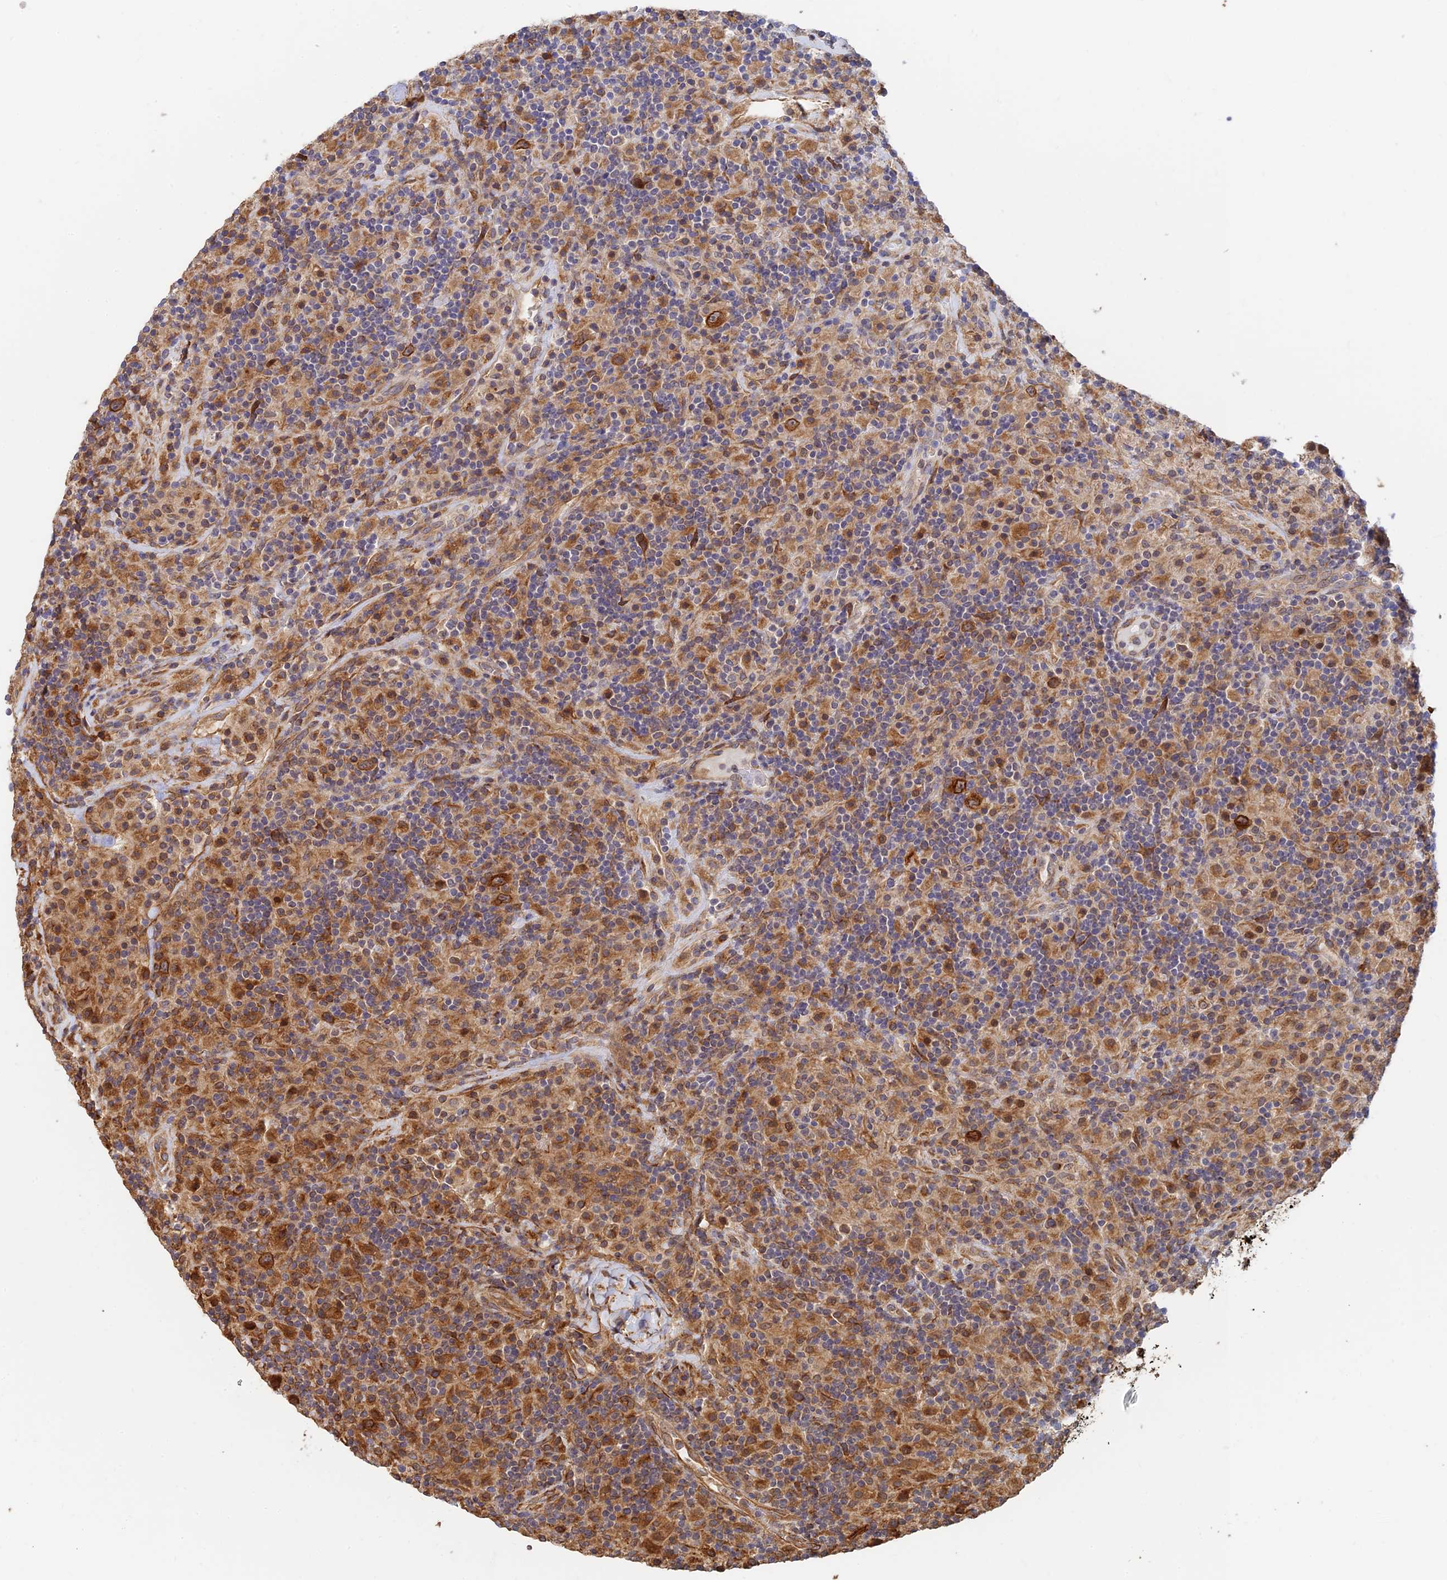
{"staining": {"intensity": "strong", "quantity": ">75%", "location": "cytoplasmic/membranous"}, "tissue": "lymphoma", "cell_type": "Tumor cells", "image_type": "cancer", "snomed": [{"axis": "morphology", "description": "Hodgkin's disease, NOS"}, {"axis": "topography", "description": "Lymph node"}], "caption": "There is high levels of strong cytoplasmic/membranous positivity in tumor cells of lymphoma, as demonstrated by immunohistochemical staining (brown color).", "gene": "WBP11", "patient": {"sex": "male", "age": 70}}